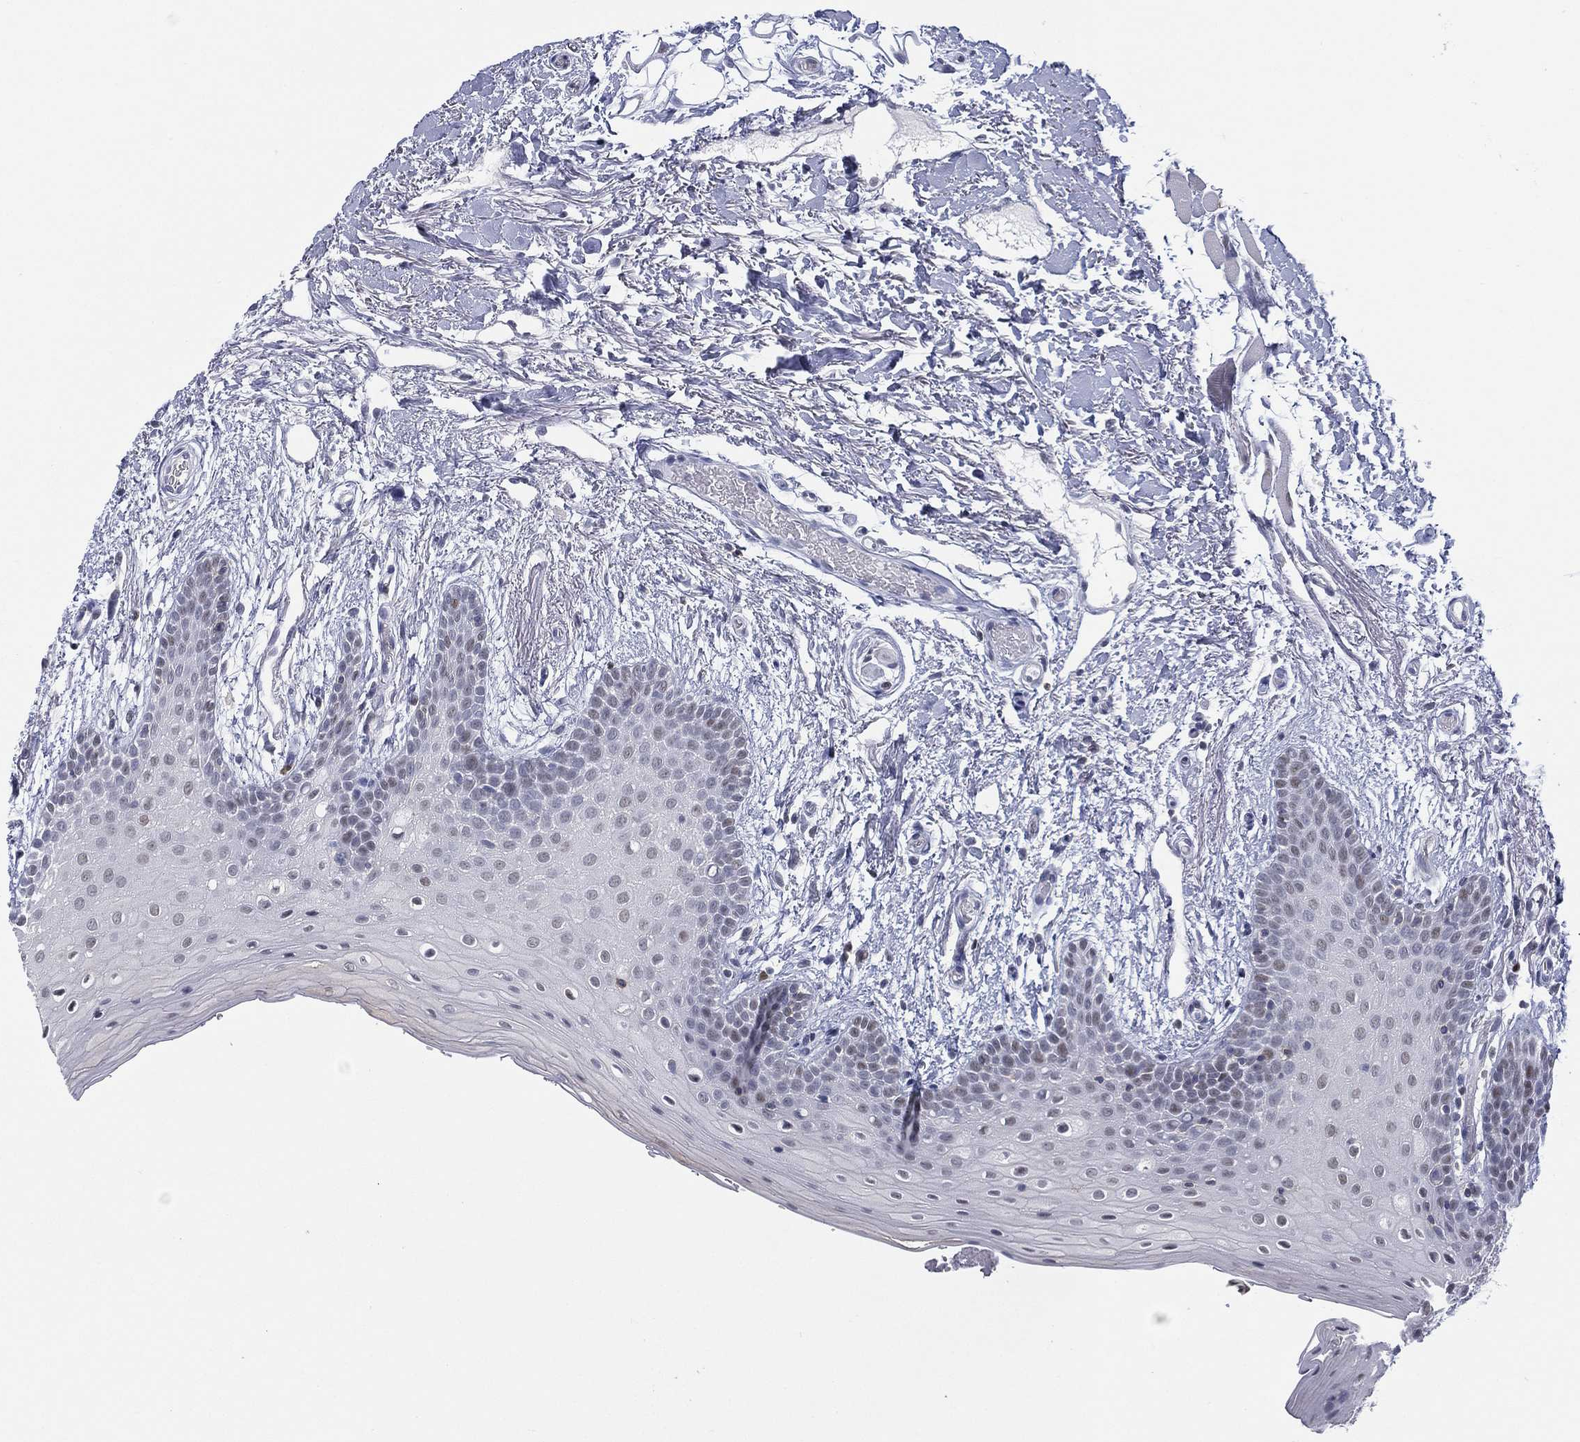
{"staining": {"intensity": "negative", "quantity": "none", "location": "none"}, "tissue": "oral mucosa", "cell_type": "Squamous epithelial cells", "image_type": "normal", "snomed": [{"axis": "morphology", "description": "Normal tissue, NOS"}, {"axis": "topography", "description": "Oral tissue"}, {"axis": "topography", "description": "Tounge, NOS"}], "caption": "This is an immunohistochemistry (IHC) image of unremarkable oral mucosa. There is no expression in squamous epithelial cells.", "gene": "ZNF711", "patient": {"sex": "female", "age": 86}}